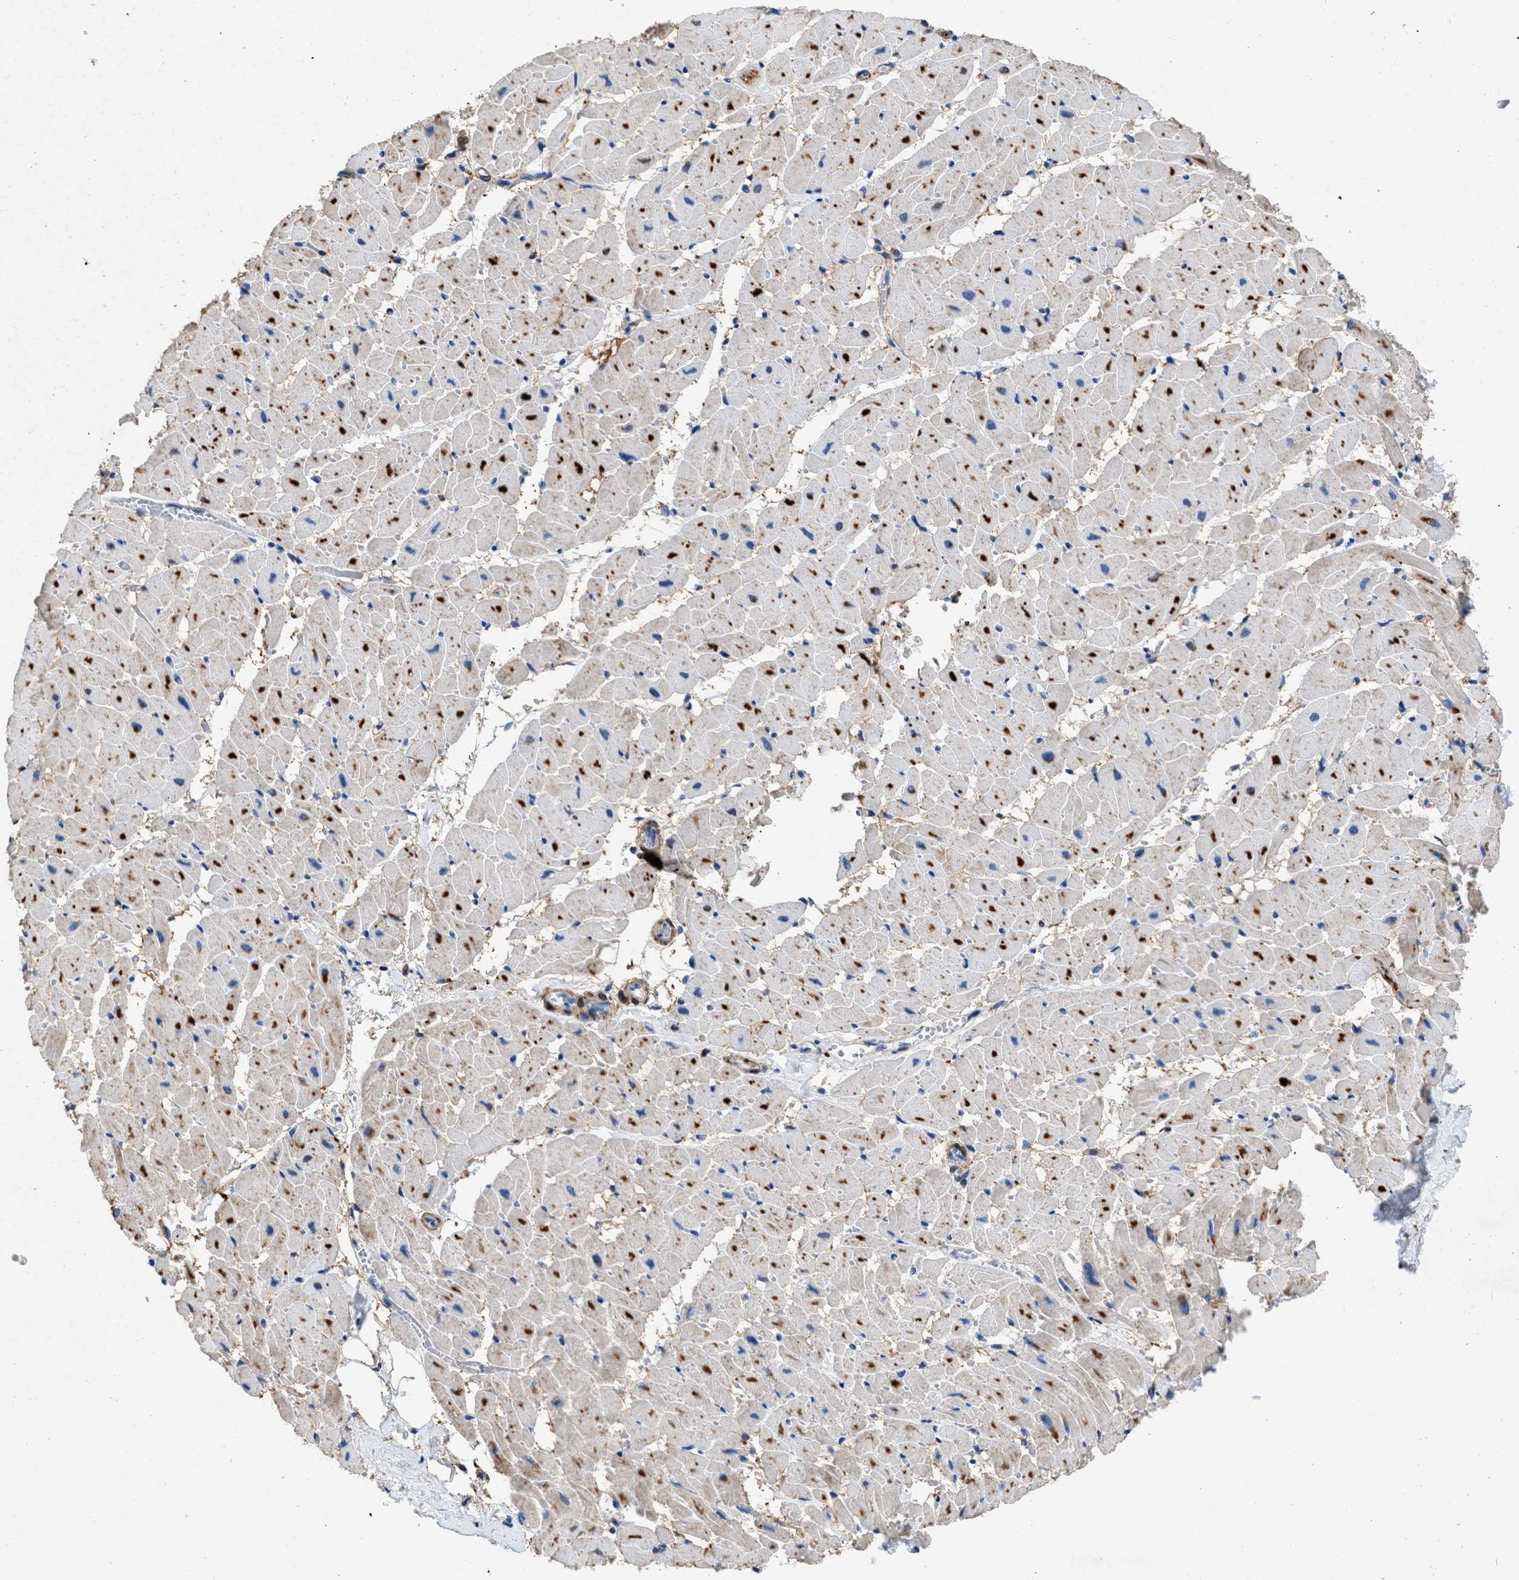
{"staining": {"intensity": "moderate", "quantity": ">75%", "location": "cytoplasmic/membranous"}, "tissue": "heart muscle", "cell_type": "Cardiomyocytes", "image_type": "normal", "snomed": [{"axis": "morphology", "description": "Normal tissue, NOS"}, {"axis": "topography", "description": "Heart"}], "caption": "Immunohistochemical staining of benign human heart muscle exhibits >75% levels of moderate cytoplasmic/membranous protein expression in about >75% of cardiomyocytes.", "gene": "KCNQ4", "patient": {"sex": "female", "age": 19}}